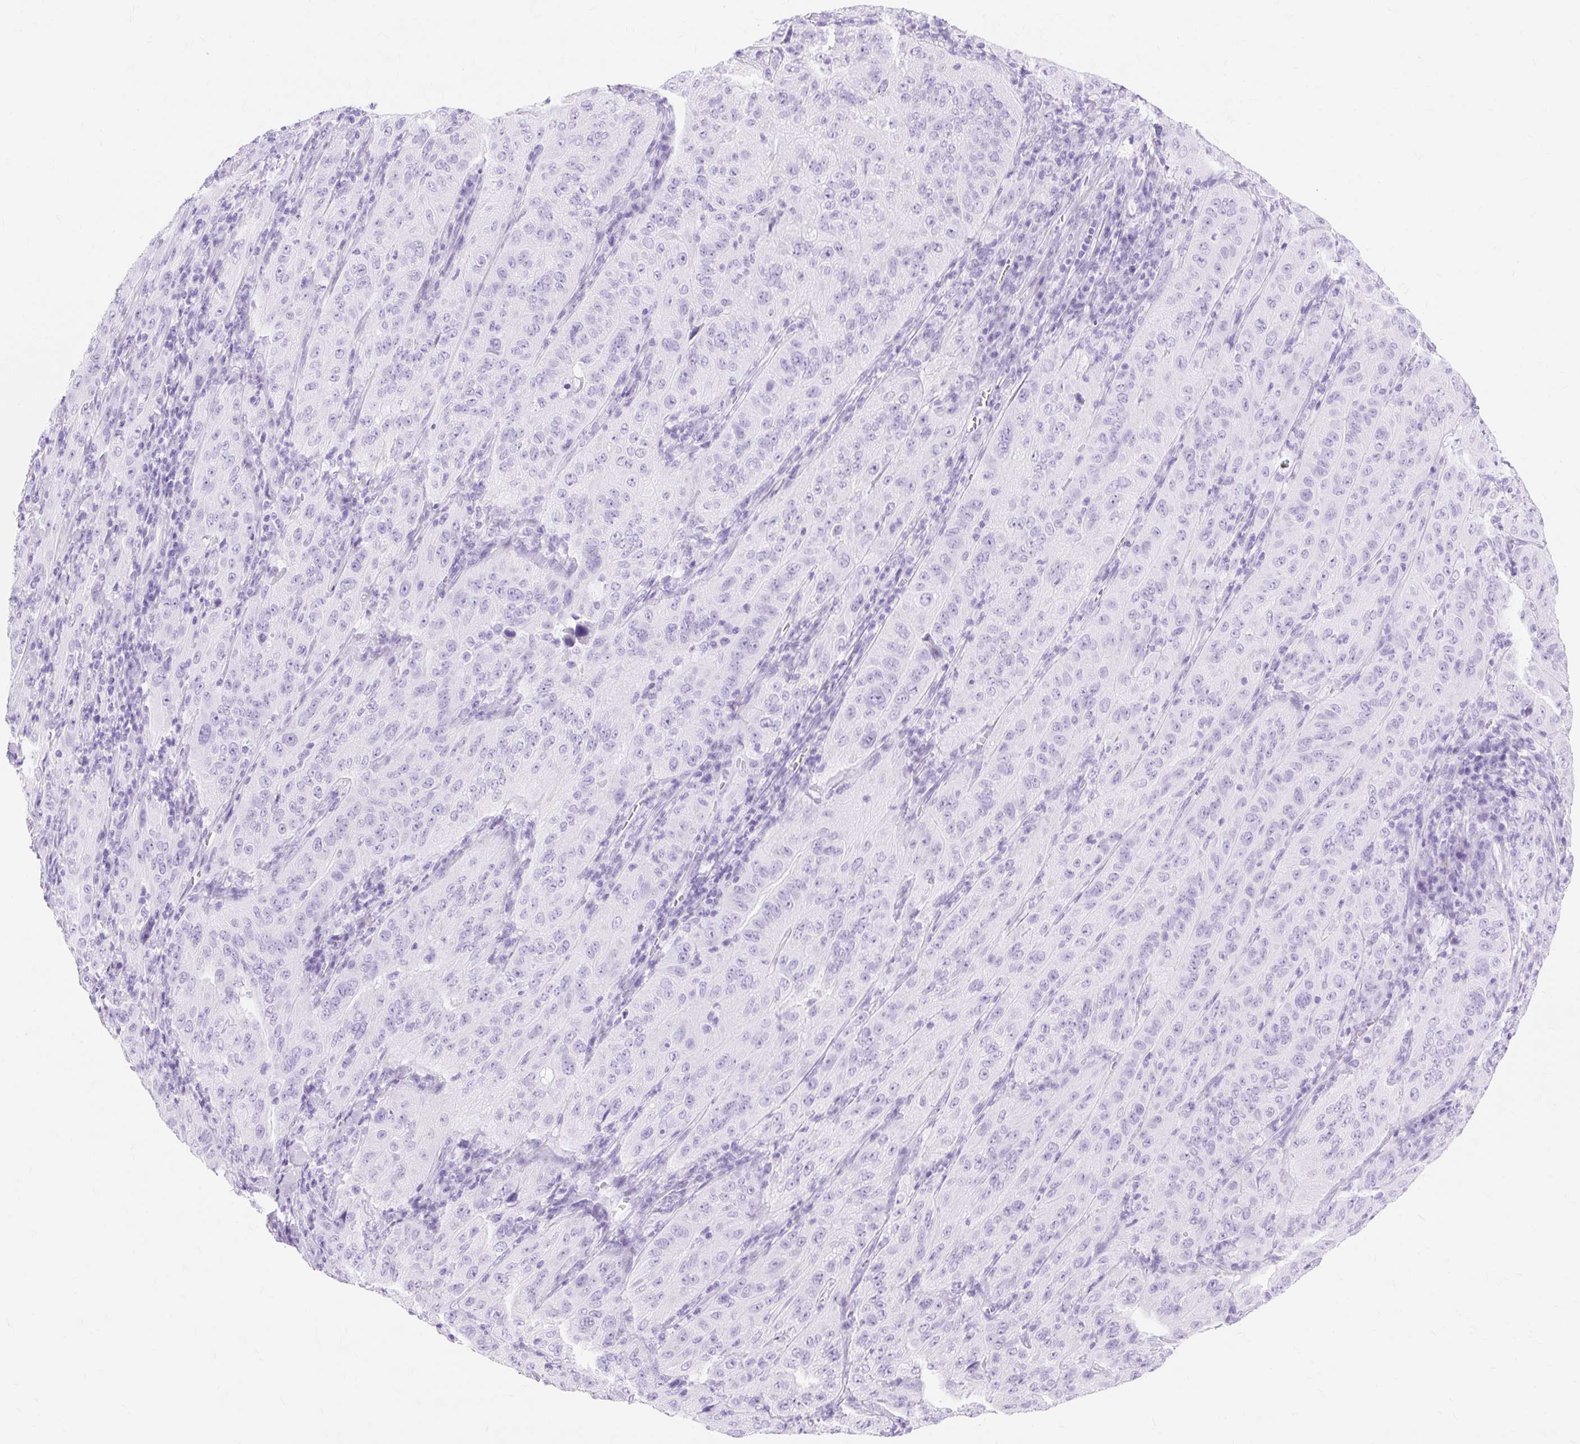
{"staining": {"intensity": "negative", "quantity": "none", "location": "none"}, "tissue": "pancreatic cancer", "cell_type": "Tumor cells", "image_type": "cancer", "snomed": [{"axis": "morphology", "description": "Adenocarcinoma, NOS"}, {"axis": "topography", "description": "Pancreas"}], "caption": "The image demonstrates no staining of tumor cells in pancreatic cancer.", "gene": "MBP", "patient": {"sex": "male", "age": 63}}